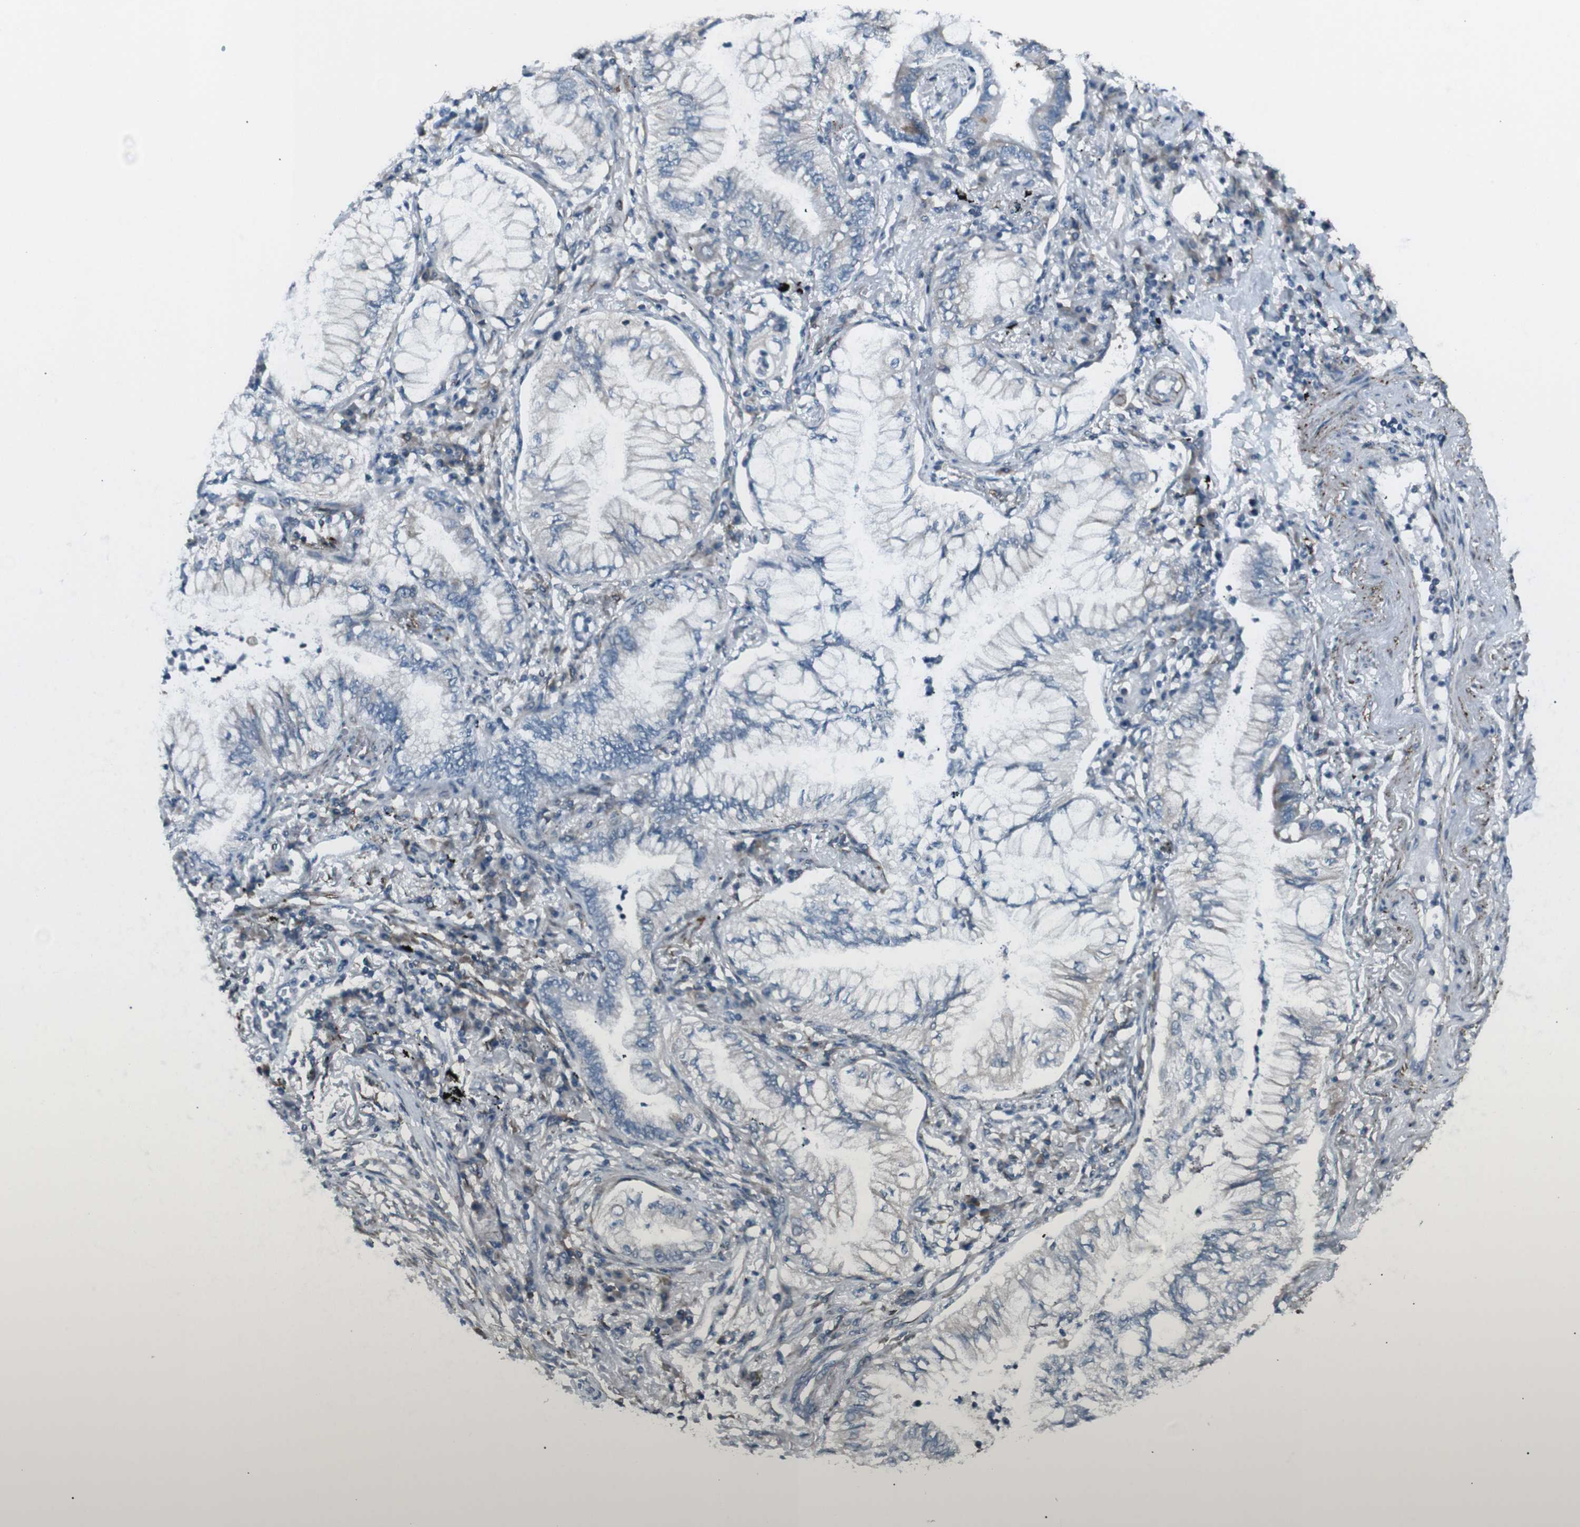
{"staining": {"intensity": "negative", "quantity": "none", "location": "none"}, "tissue": "lung cancer", "cell_type": "Tumor cells", "image_type": "cancer", "snomed": [{"axis": "morphology", "description": "Normal tissue, NOS"}, {"axis": "morphology", "description": "Adenocarcinoma, NOS"}, {"axis": "topography", "description": "Bronchus"}, {"axis": "topography", "description": "Lung"}], "caption": "Protein analysis of lung adenocarcinoma demonstrates no significant staining in tumor cells.", "gene": "LNPK", "patient": {"sex": "female", "age": 70}}